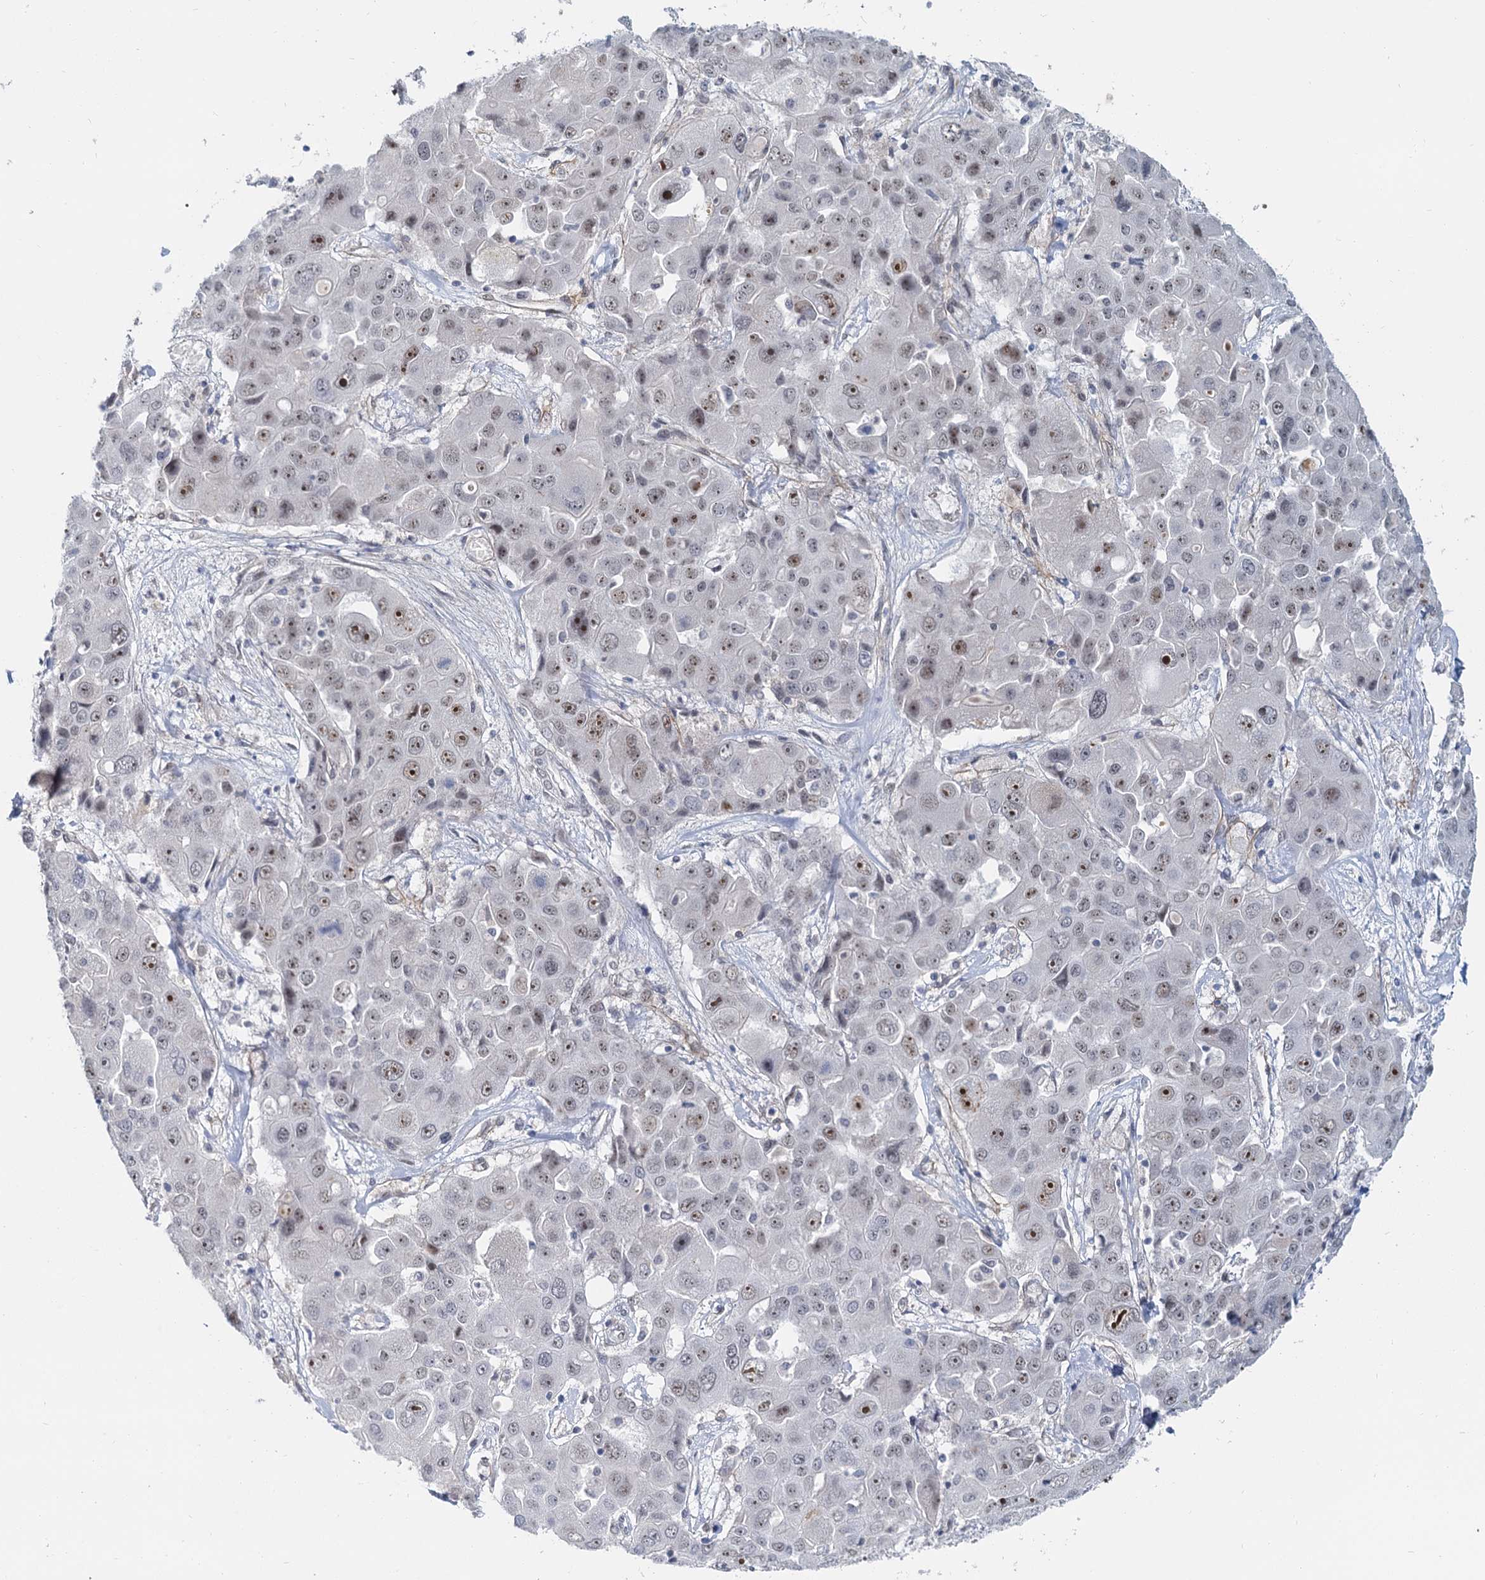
{"staining": {"intensity": "moderate", "quantity": "<25%", "location": "nuclear"}, "tissue": "liver cancer", "cell_type": "Tumor cells", "image_type": "cancer", "snomed": [{"axis": "morphology", "description": "Cholangiocarcinoma"}, {"axis": "topography", "description": "Liver"}], "caption": "Approximately <25% of tumor cells in cholangiocarcinoma (liver) display moderate nuclear protein staining as visualized by brown immunohistochemical staining.", "gene": "RPRD1A", "patient": {"sex": "male", "age": 67}}